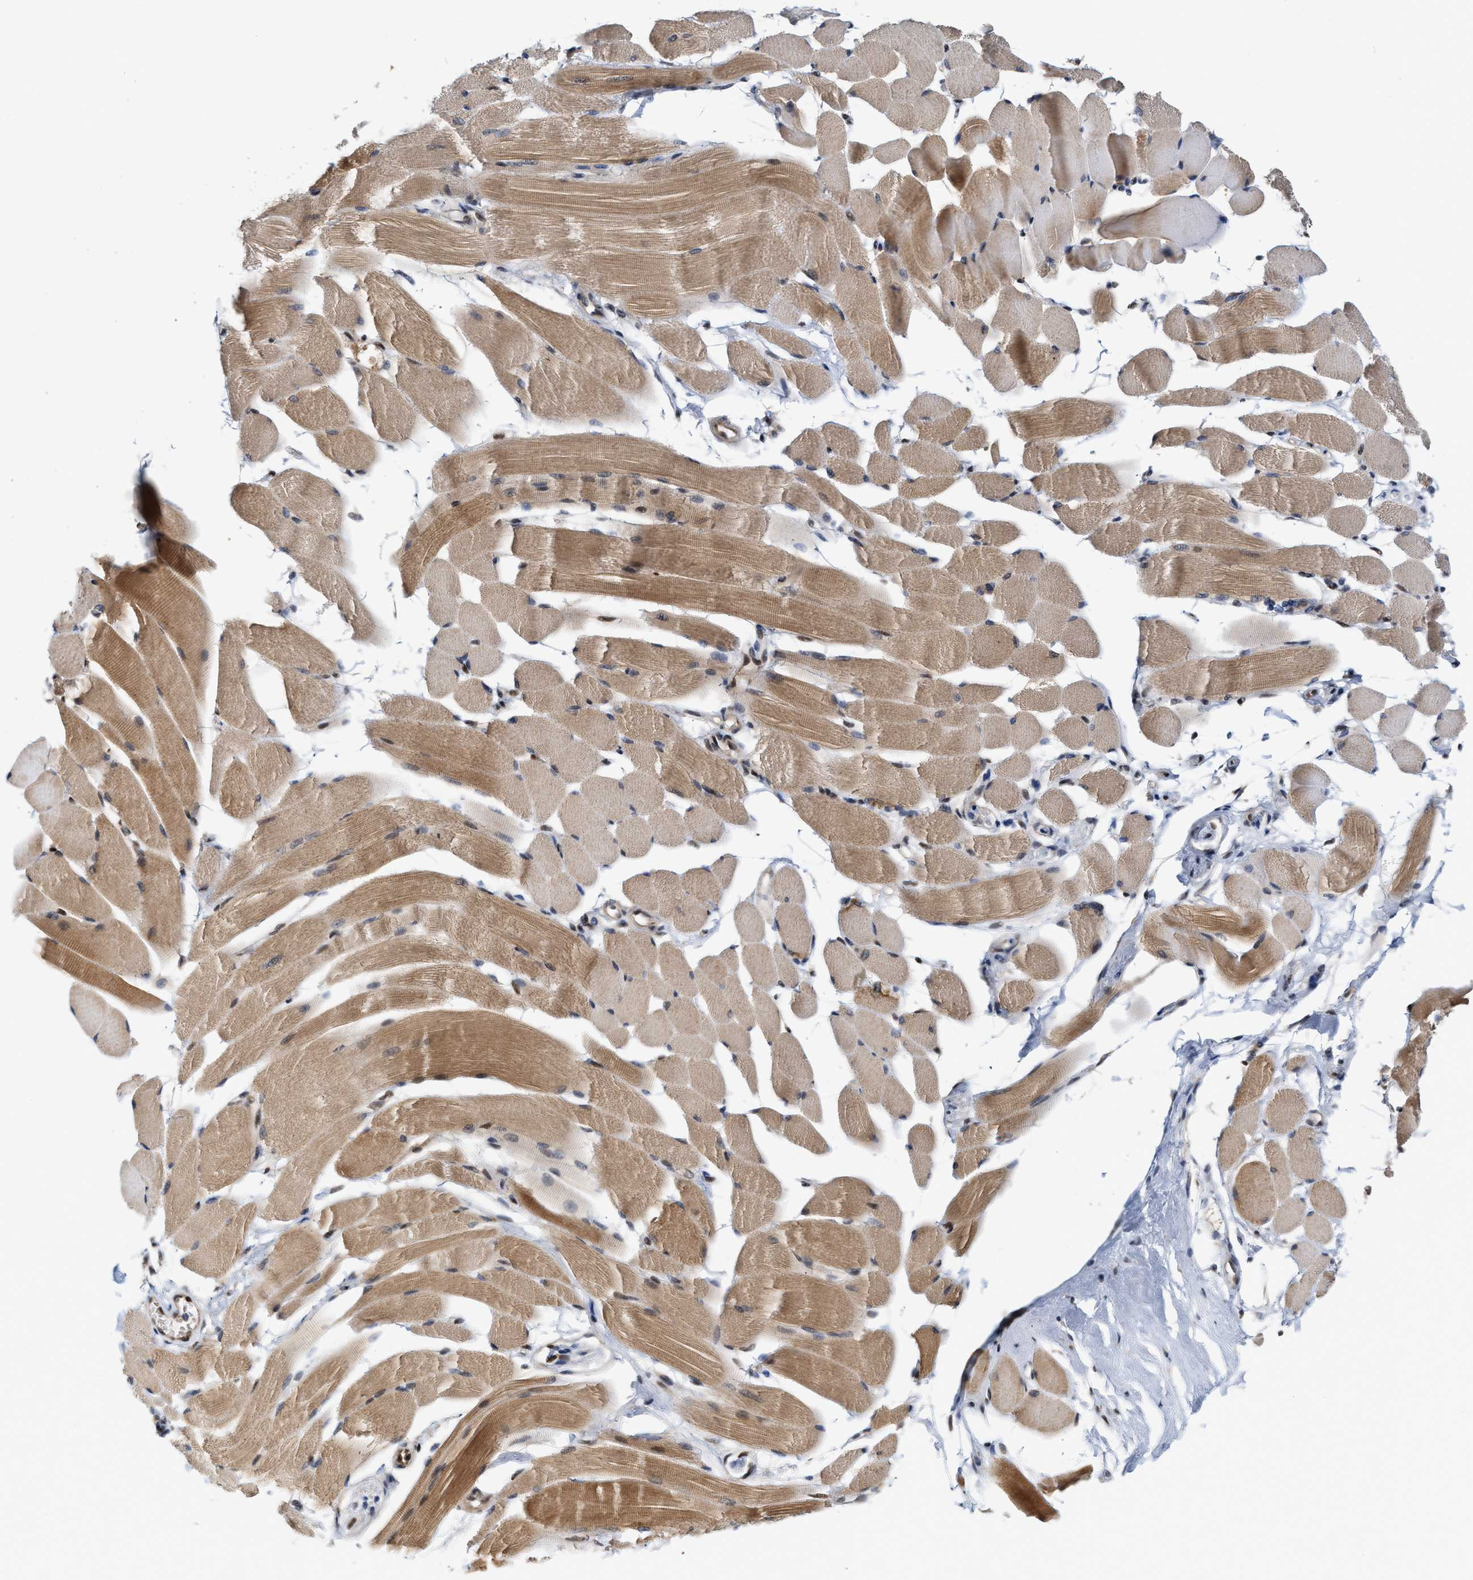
{"staining": {"intensity": "moderate", "quantity": ">75%", "location": "cytoplasmic/membranous,nuclear"}, "tissue": "skeletal muscle", "cell_type": "Myocytes", "image_type": "normal", "snomed": [{"axis": "morphology", "description": "Normal tissue, NOS"}, {"axis": "topography", "description": "Skeletal muscle"}, {"axis": "topography", "description": "Peripheral nerve tissue"}], "caption": "About >75% of myocytes in unremarkable skeletal muscle show moderate cytoplasmic/membranous,nuclear protein staining as visualized by brown immunohistochemical staining.", "gene": "TCF4", "patient": {"sex": "female", "age": 84}}